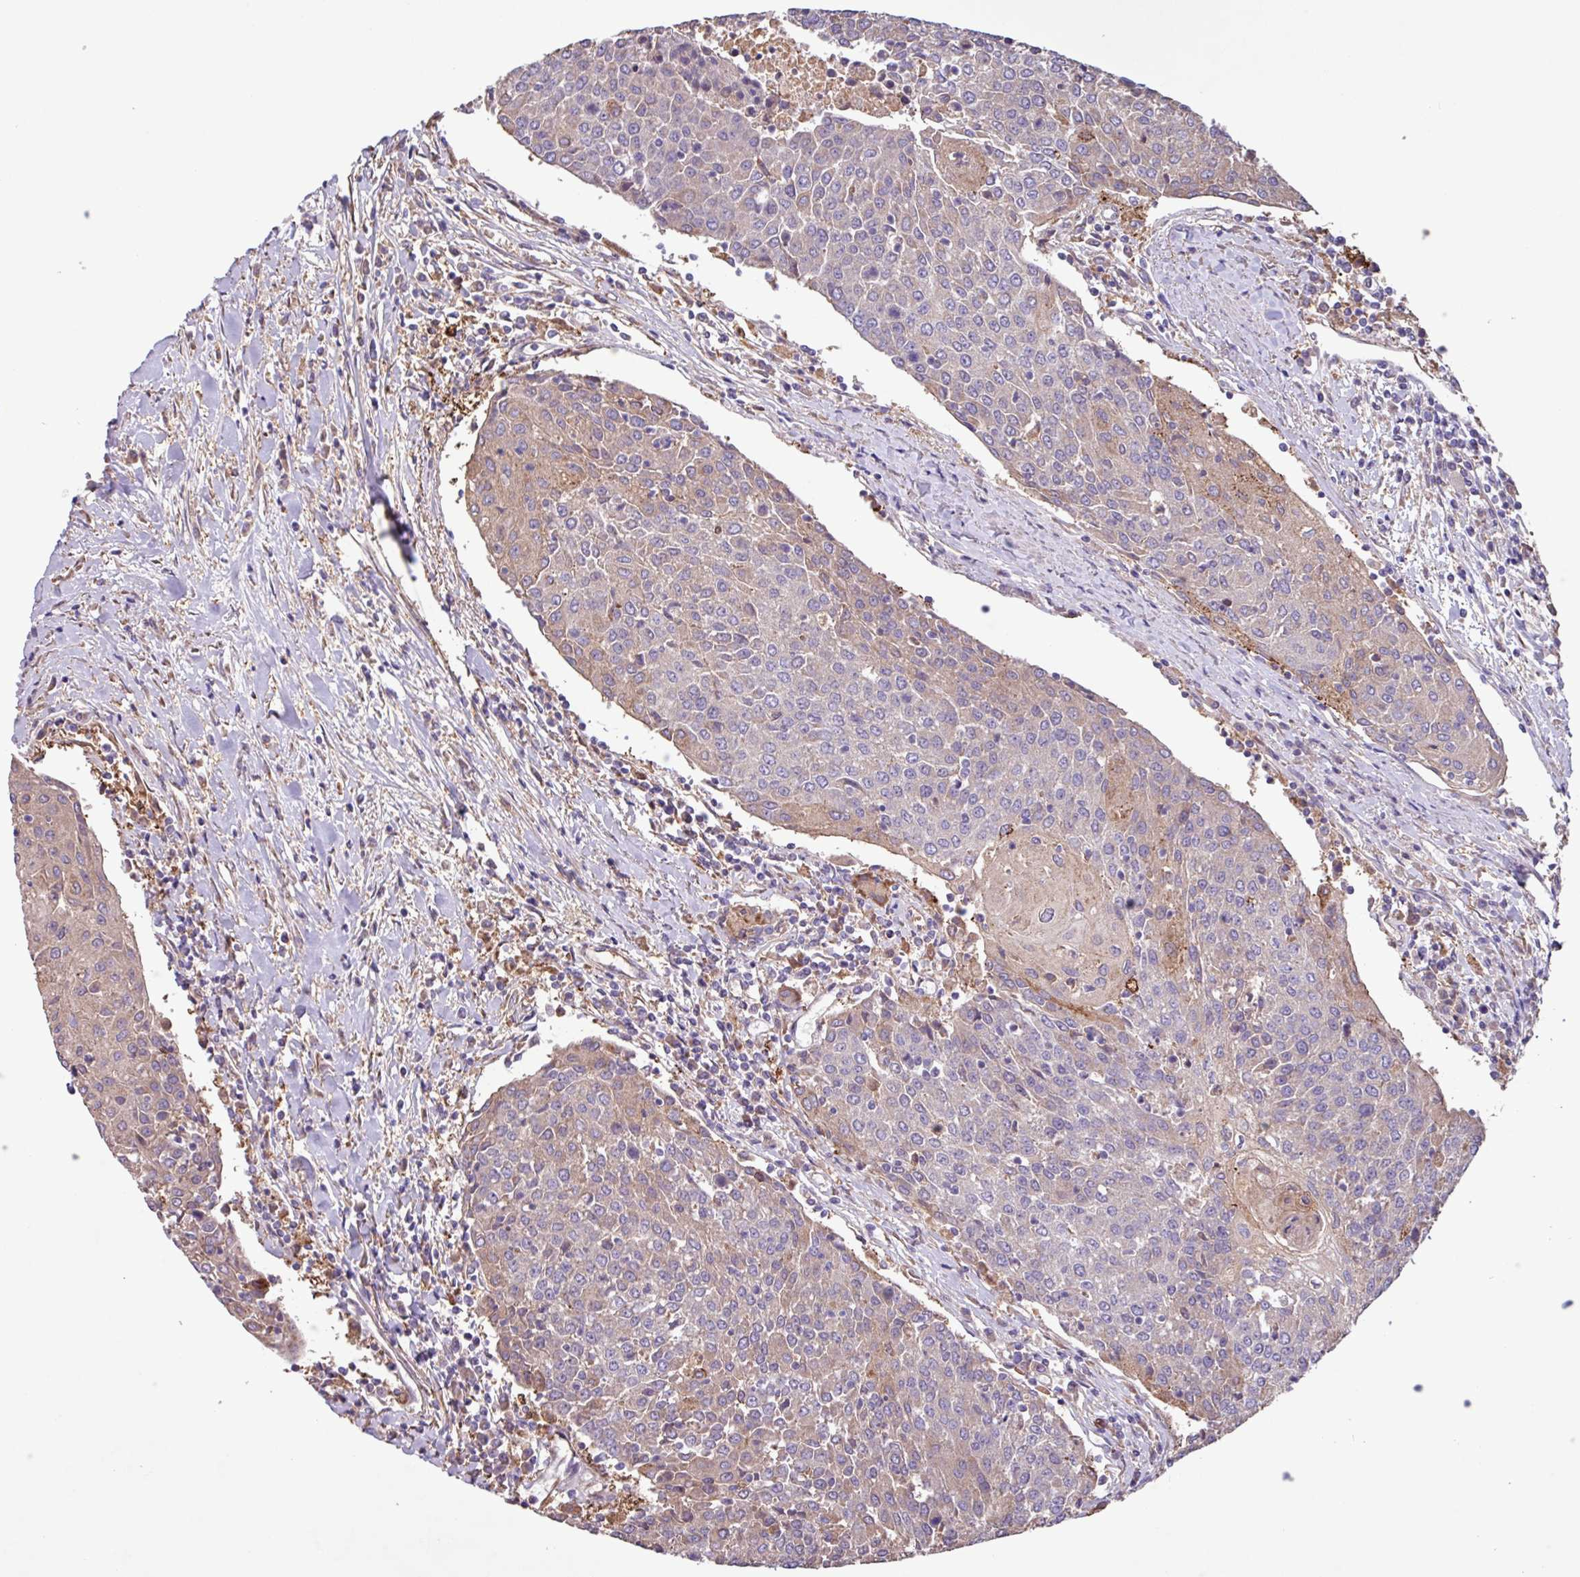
{"staining": {"intensity": "weak", "quantity": "<25%", "location": "cytoplasmic/membranous"}, "tissue": "urothelial cancer", "cell_type": "Tumor cells", "image_type": "cancer", "snomed": [{"axis": "morphology", "description": "Urothelial carcinoma, High grade"}, {"axis": "topography", "description": "Urinary bladder"}], "caption": "An immunohistochemistry (IHC) photomicrograph of urothelial cancer is shown. There is no staining in tumor cells of urothelial cancer.", "gene": "PTPRQ", "patient": {"sex": "female", "age": 85}}